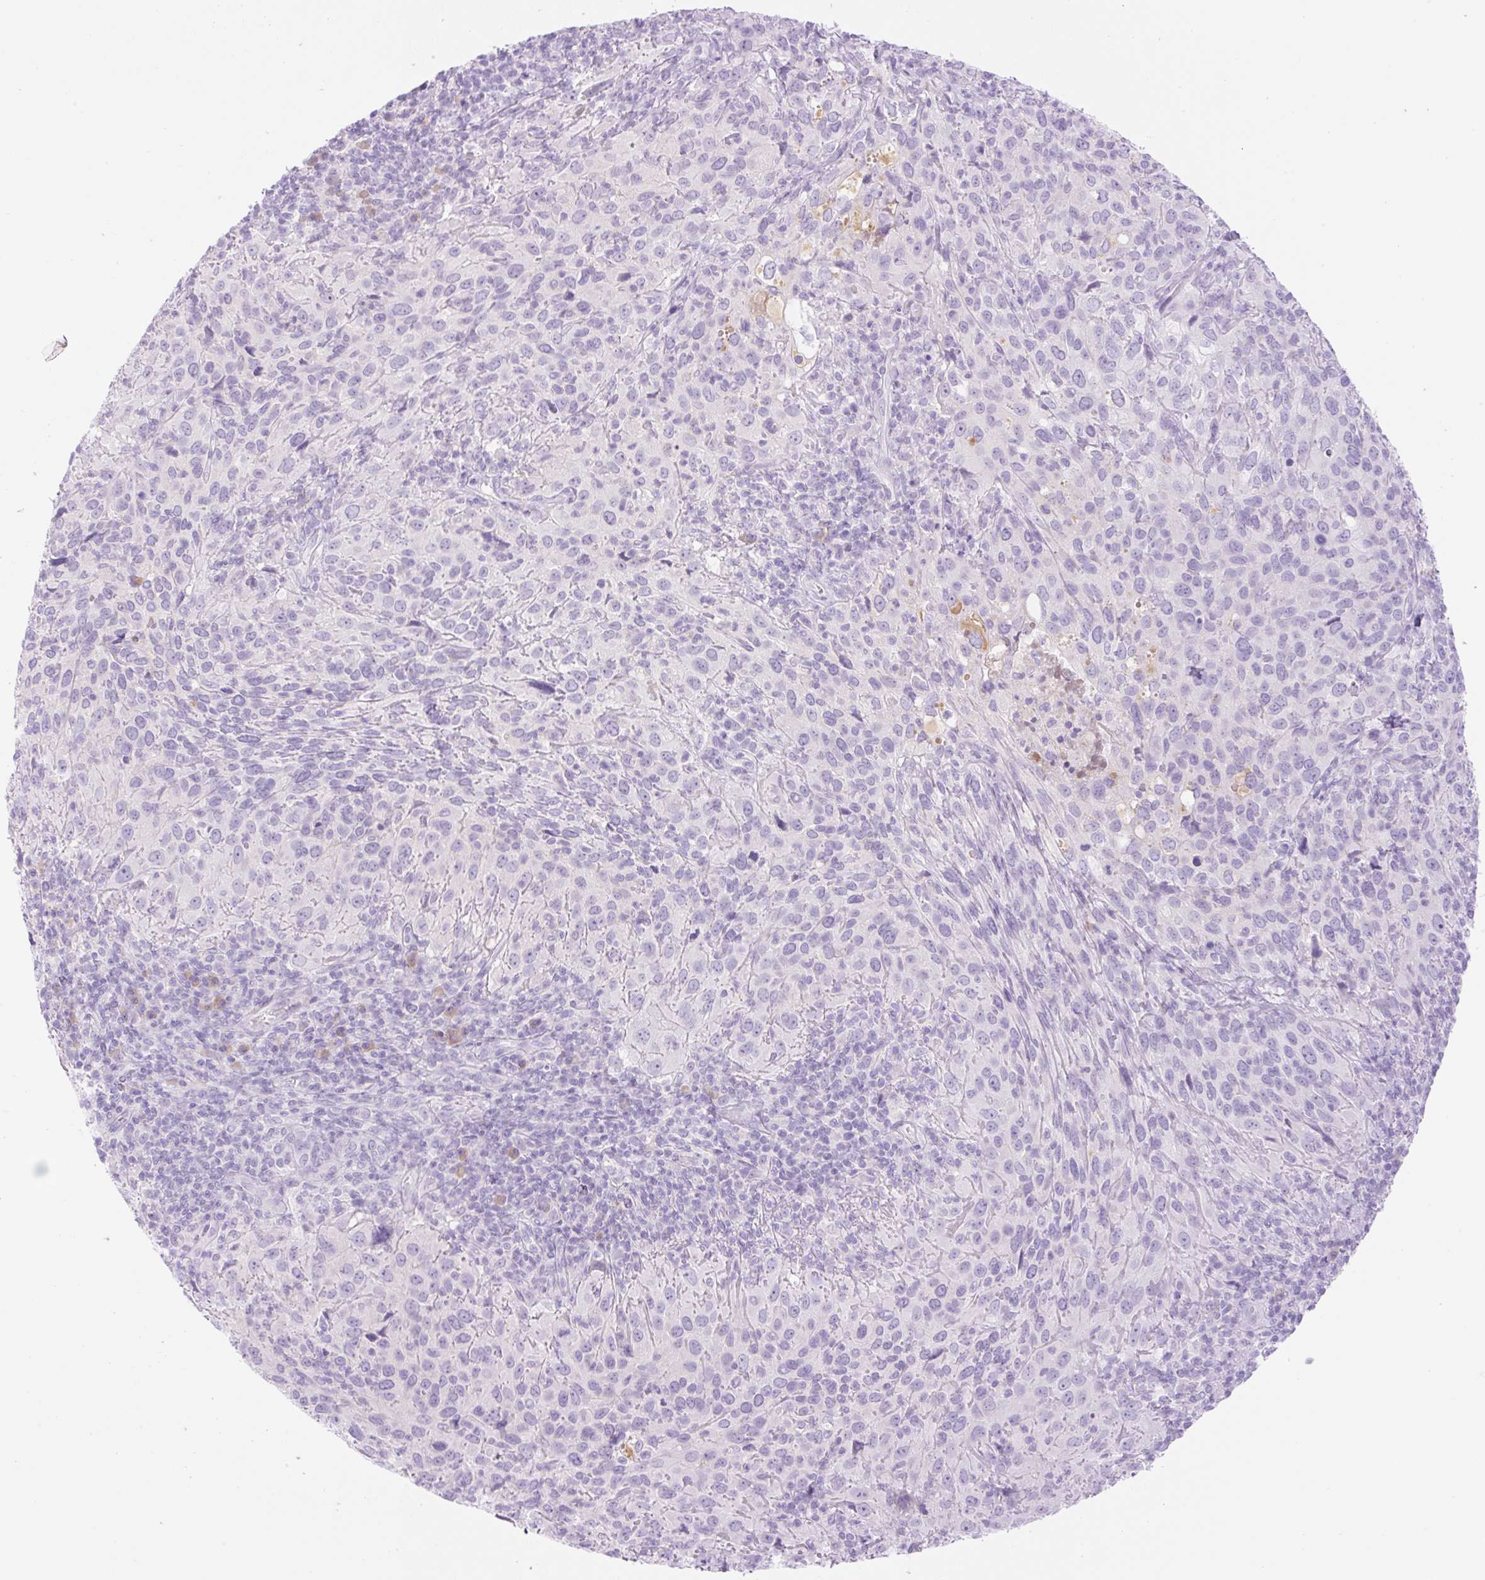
{"staining": {"intensity": "negative", "quantity": "none", "location": "none"}, "tissue": "cervical cancer", "cell_type": "Tumor cells", "image_type": "cancer", "snomed": [{"axis": "morphology", "description": "Squamous cell carcinoma, NOS"}, {"axis": "topography", "description": "Cervix"}], "caption": "IHC image of neoplastic tissue: cervical cancer stained with DAB shows no significant protein expression in tumor cells. Brightfield microscopy of immunohistochemistry stained with DAB (3,3'-diaminobenzidine) (brown) and hematoxylin (blue), captured at high magnification.", "gene": "PALM3", "patient": {"sex": "female", "age": 51}}